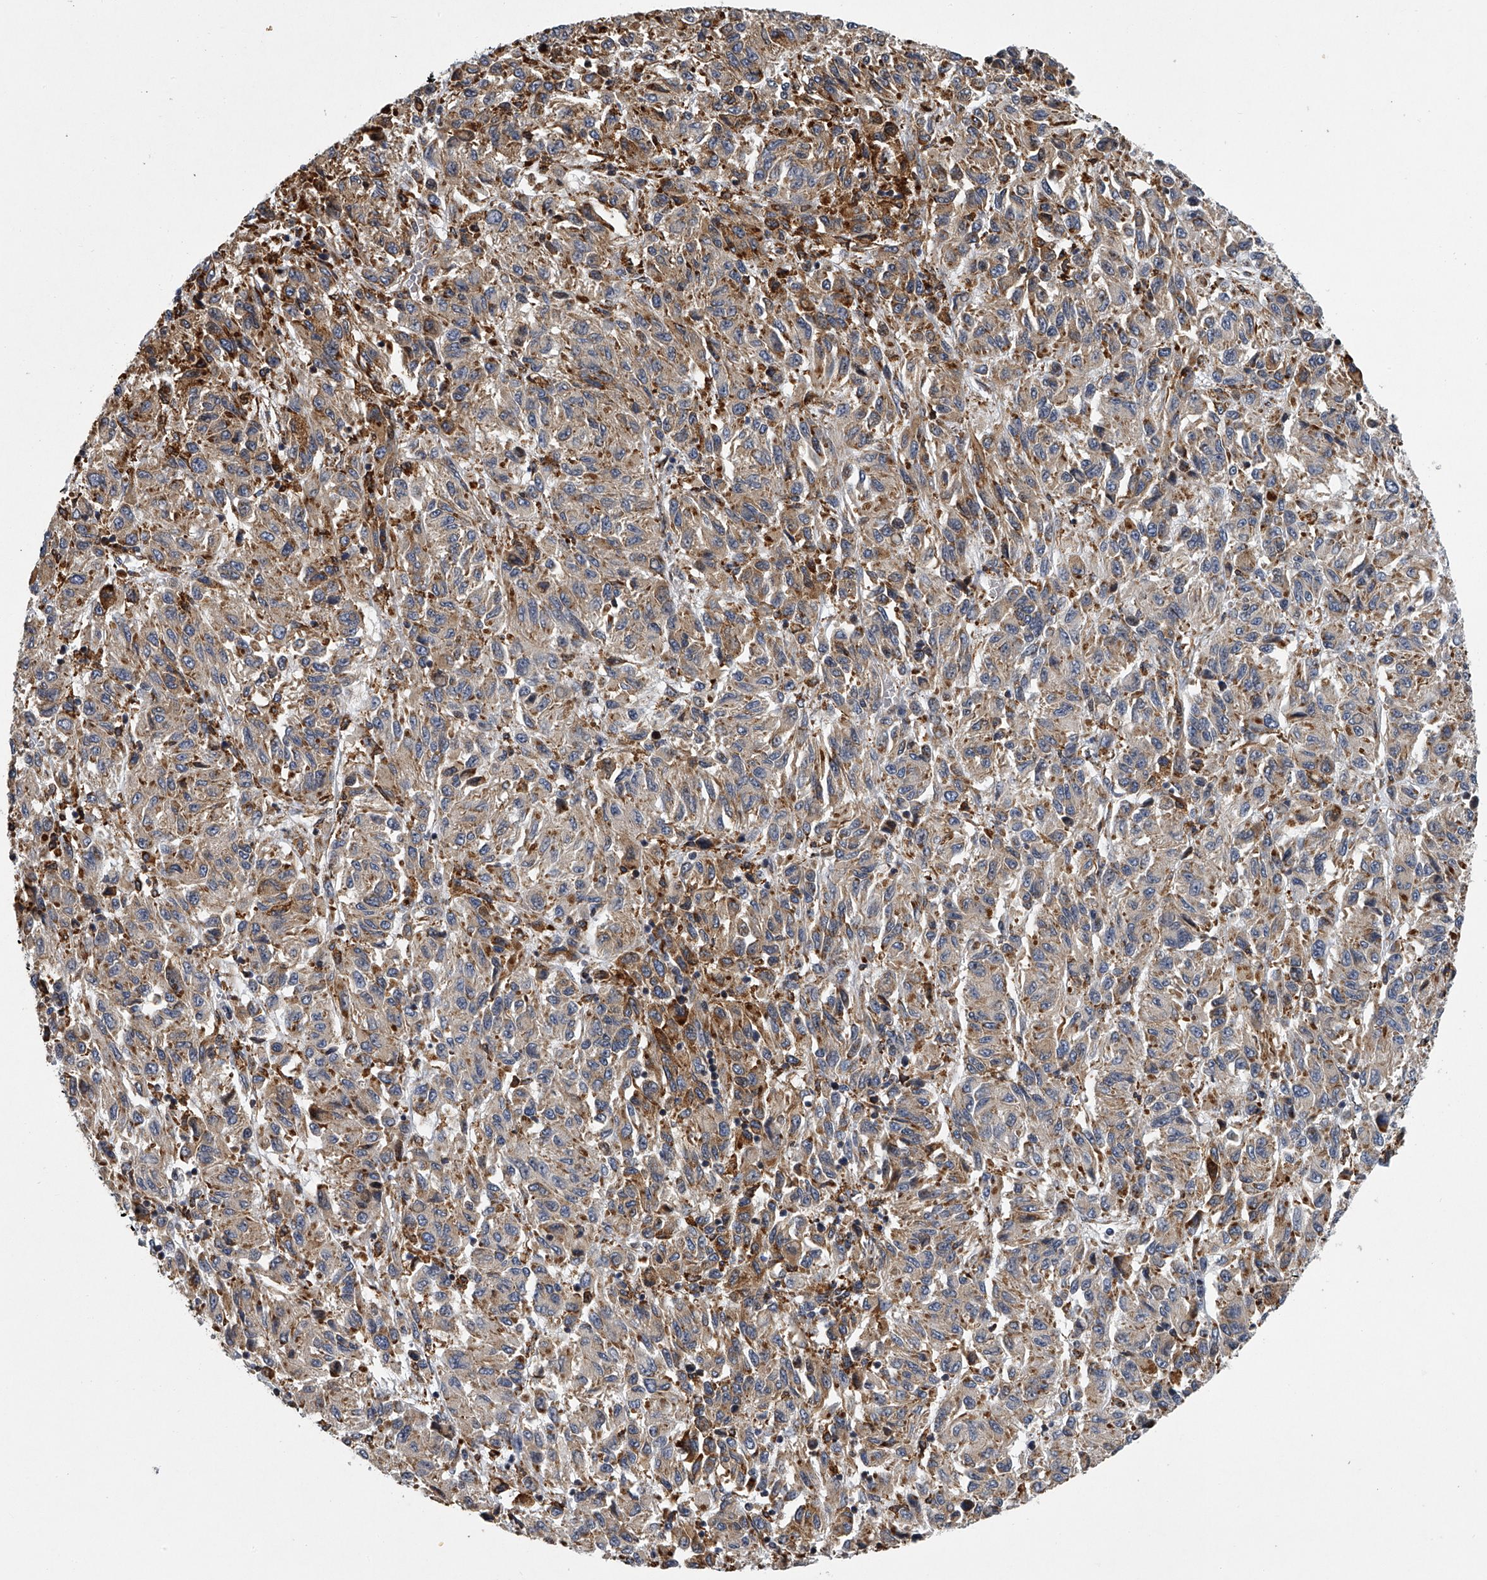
{"staining": {"intensity": "weak", "quantity": ">75%", "location": "cytoplasmic/membranous"}, "tissue": "melanoma", "cell_type": "Tumor cells", "image_type": "cancer", "snomed": [{"axis": "morphology", "description": "Malignant melanoma, Metastatic site"}, {"axis": "topography", "description": "Lung"}], "caption": "A micrograph showing weak cytoplasmic/membranous positivity in approximately >75% of tumor cells in melanoma, as visualized by brown immunohistochemical staining.", "gene": "TMEM63C", "patient": {"sex": "male", "age": 64}}